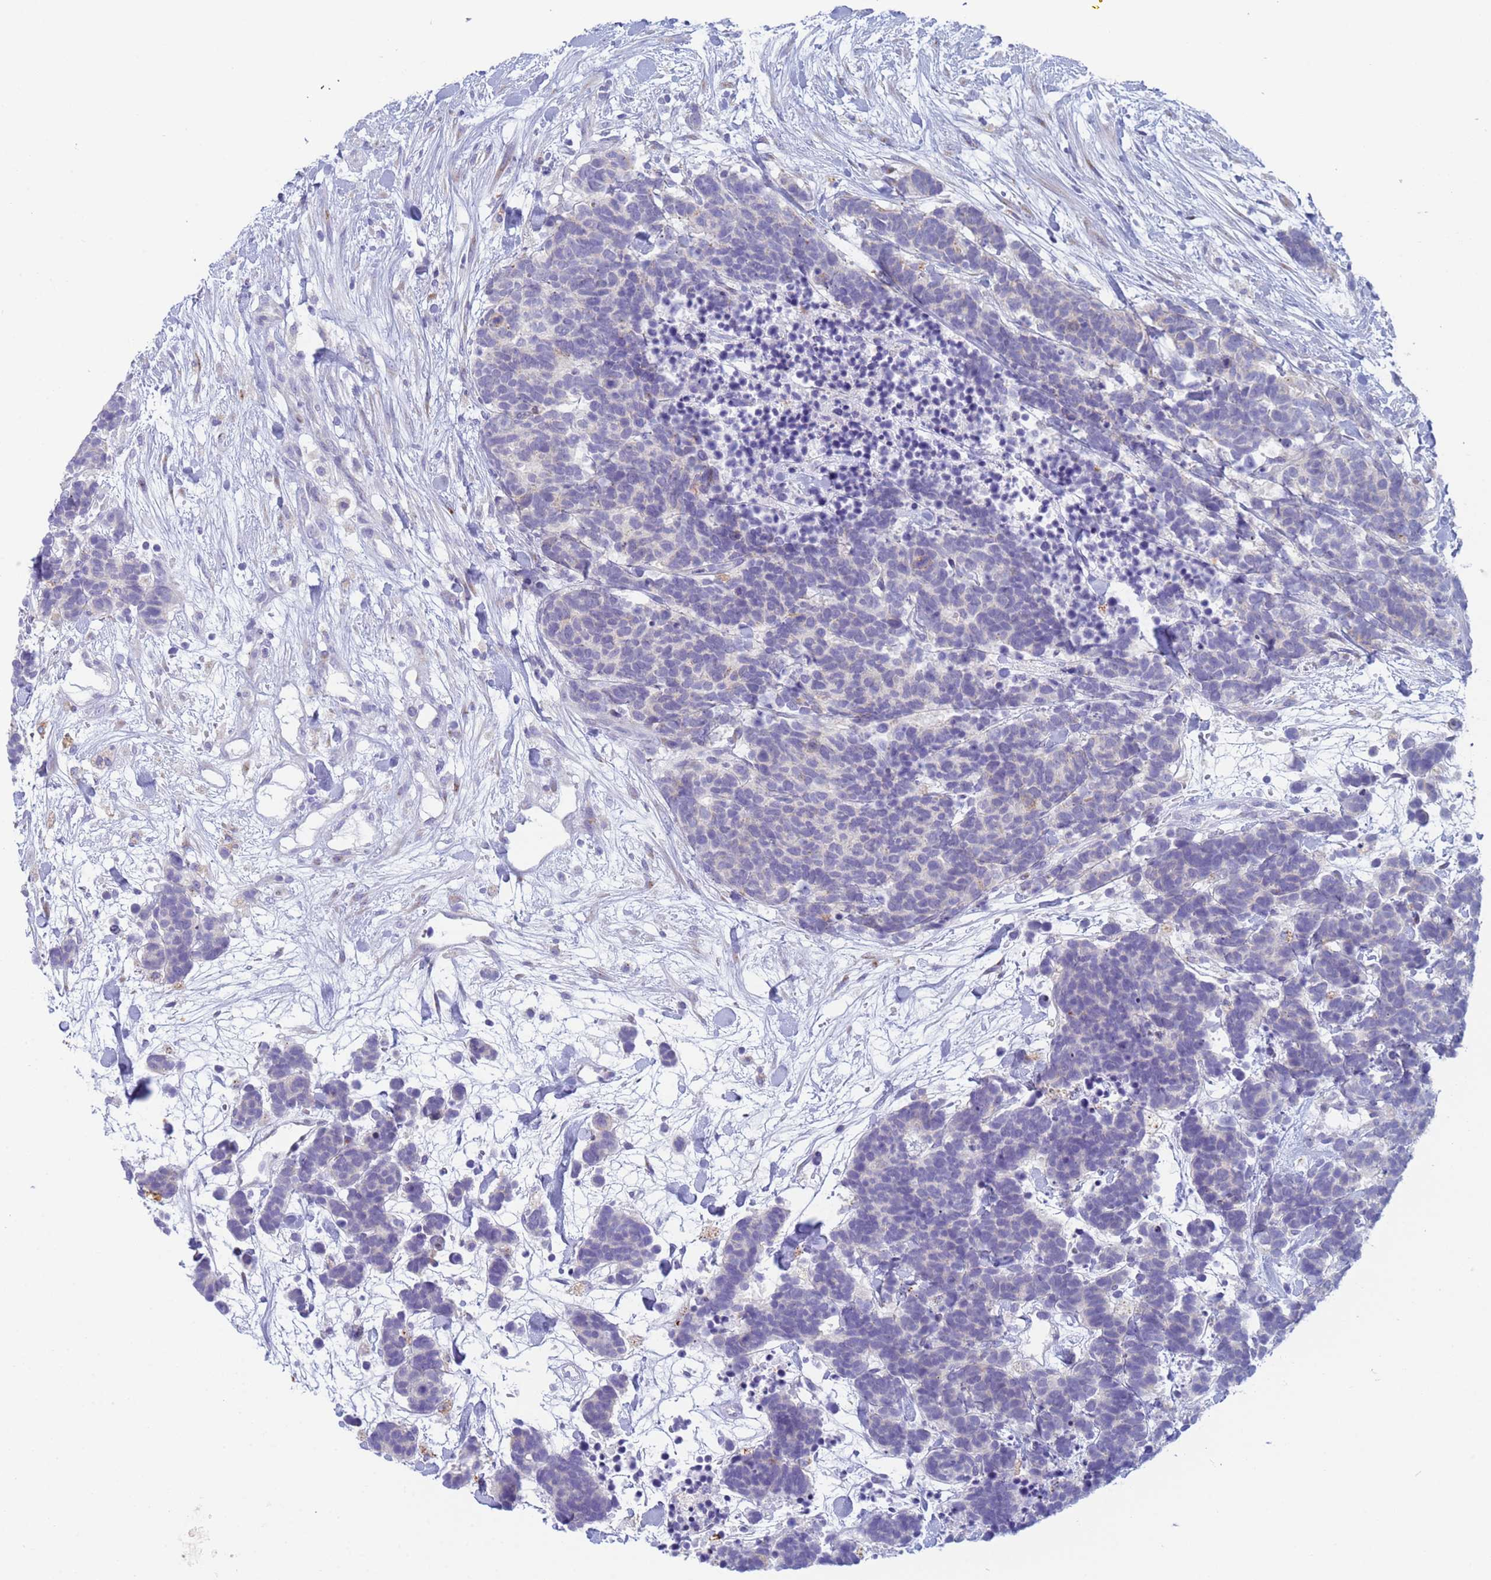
{"staining": {"intensity": "negative", "quantity": "none", "location": "none"}, "tissue": "carcinoid", "cell_type": "Tumor cells", "image_type": "cancer", "snomed": [{"axis": "morphology", "description": "Carcinoma, NOS"}, {"axis": "morphology", "description": "Carcinoid, malignant, NOS"}, {"axis": "topography", "description": "Prostate"}], "caption": "The micrograph shows no staining of tumor cells in carcinoid.", "gene": "CR1", "patient": {"sex": "male", "age": 57}}